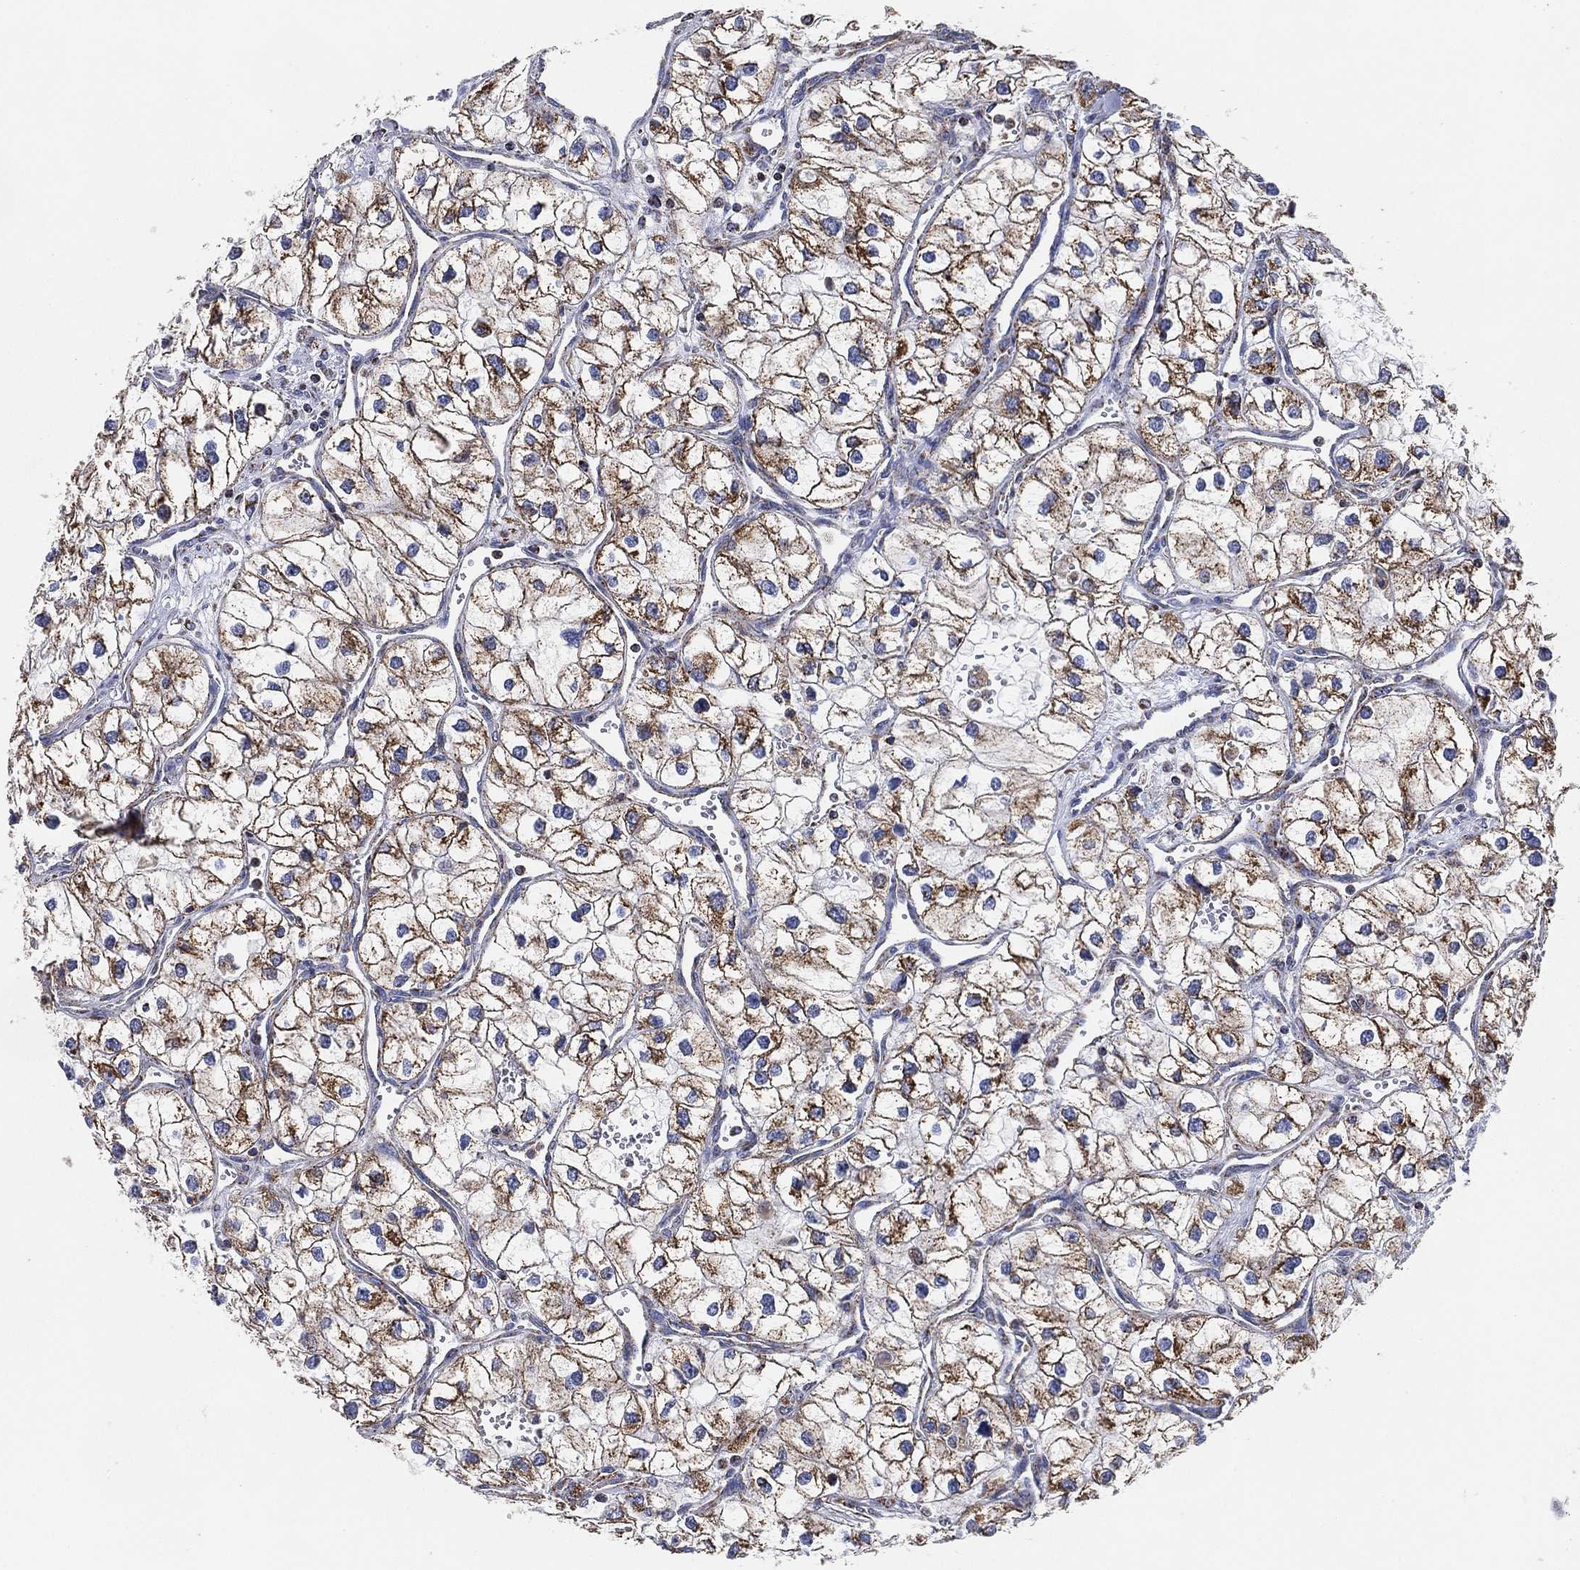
{"staining": {"intensity": "moderate", "quantity": "25%-75%", "location": "cytoplasmic/membranous"}, "tissue": "renal cancer", "cell_type": "Tumor cells", "image_type": "cancer", "snomed": [{"axis": "morphology", "description": "Adenocarcinoma, NOS"}, {"axis": "topography", "description": "Kidney"}], "caption": "Protein staining exhibits moderate cytoplasmic/membranous positivity in approximately 25%-75% of tumor cells in adenocarcinoma (renal). The staining is performed using DAB (3,3'-diaminobenzidine) brown chromogen to label protein expression. The nuclei are counter-stained blue using hematoxylin.", "gene": "GCAT", "patient": {"sex": "male", "age": 59}}